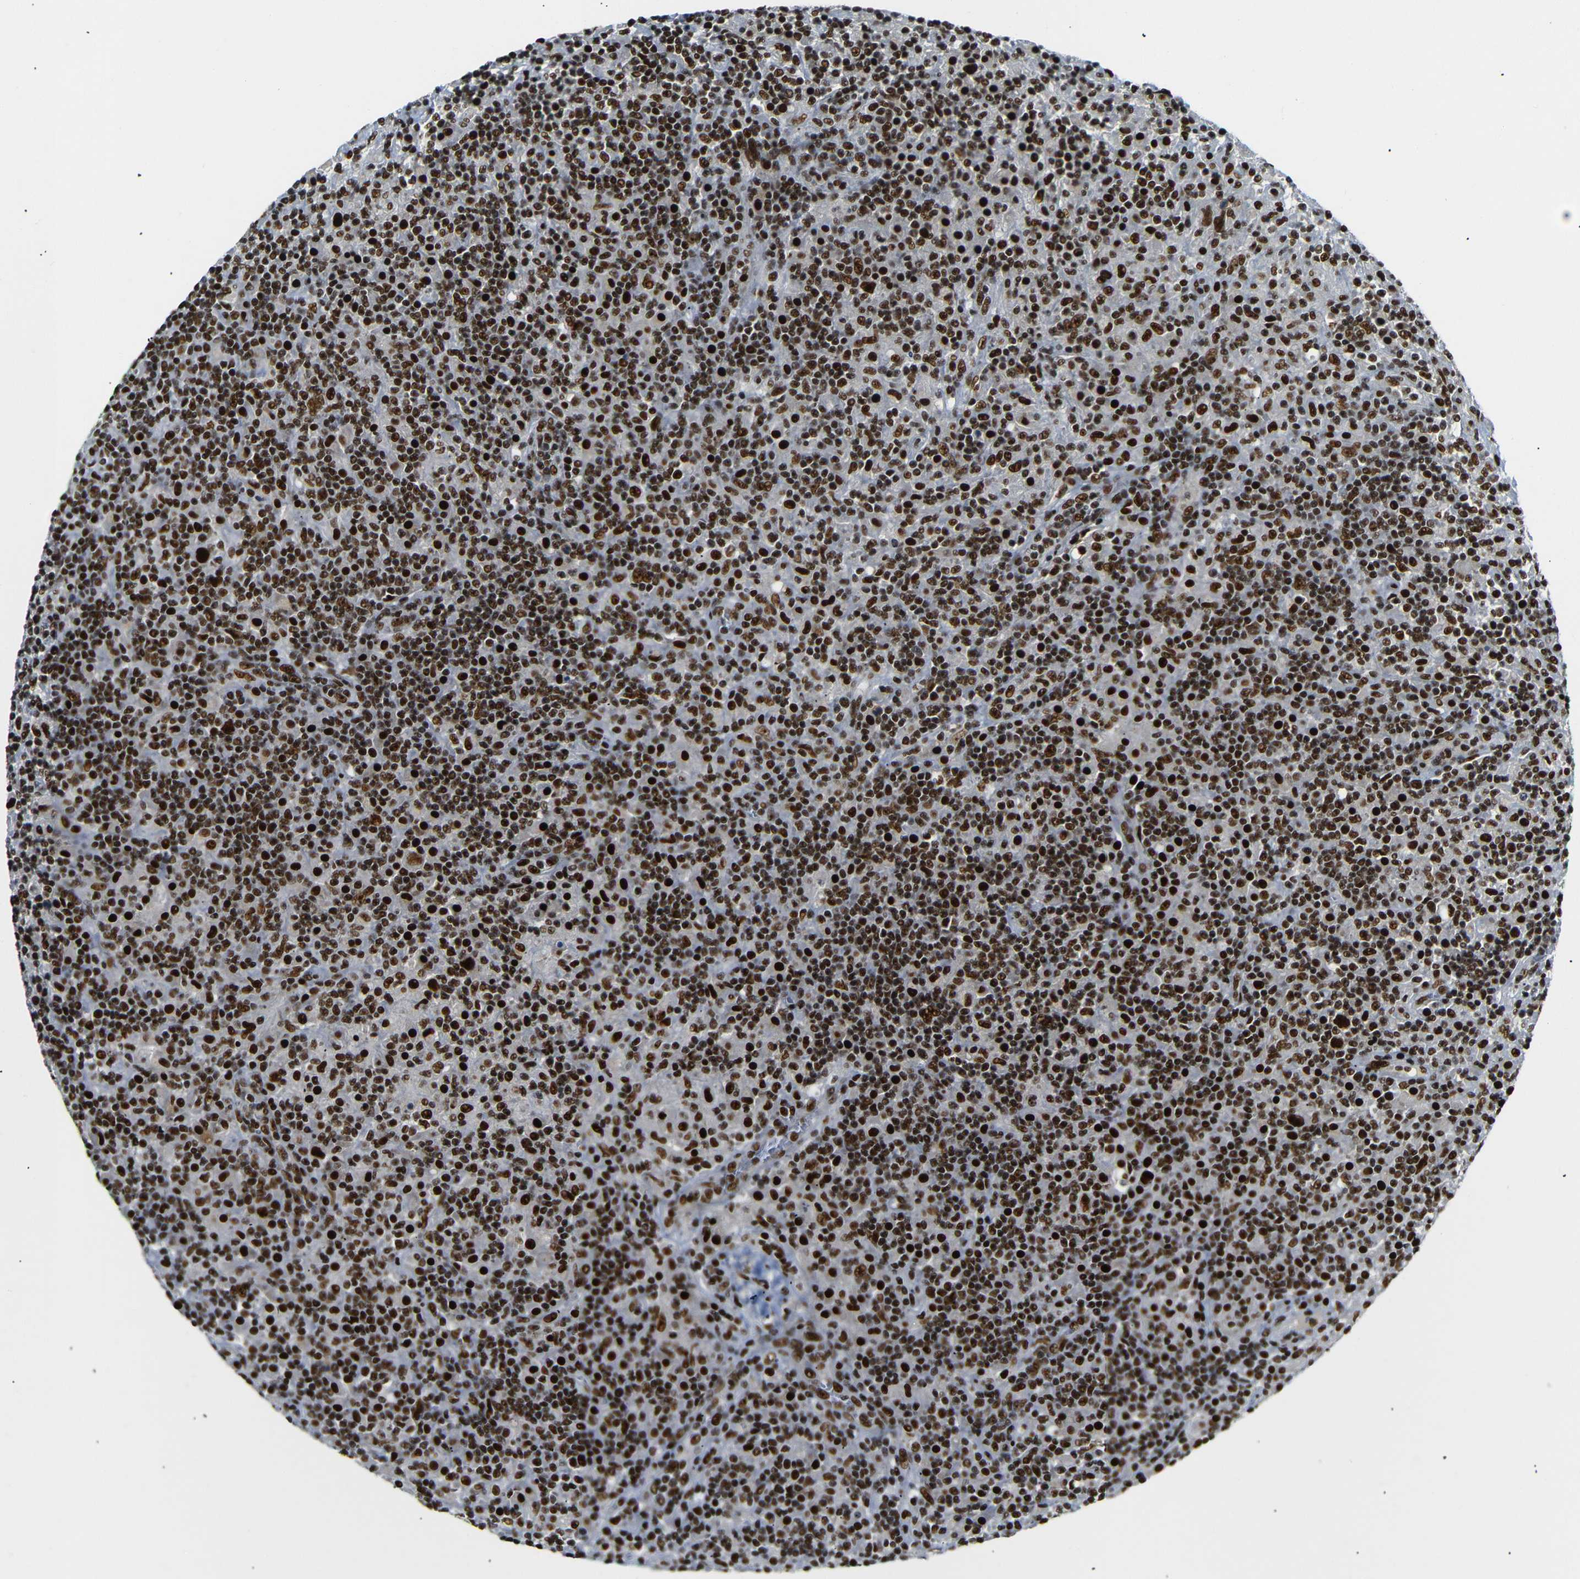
{"staining": {"intensity": "strong", "quantity": ">75%", "location": "nuclear"}, "tissue": "lymphoma", "cell_type": "Tumor cells", "image_type": "cancer", "snomed": [{"axis": "morphology", "description": "Hodgkin's disease, NOS"}, {"axis": "topography", "description": "Lymph node"}], "caption": "Tumor cells reveal high levels of strong nuclear staining in about >75% of cells in human lymphoma.", "gene": "SETDB2", "patient": {"sex": "male", "age": 70}}